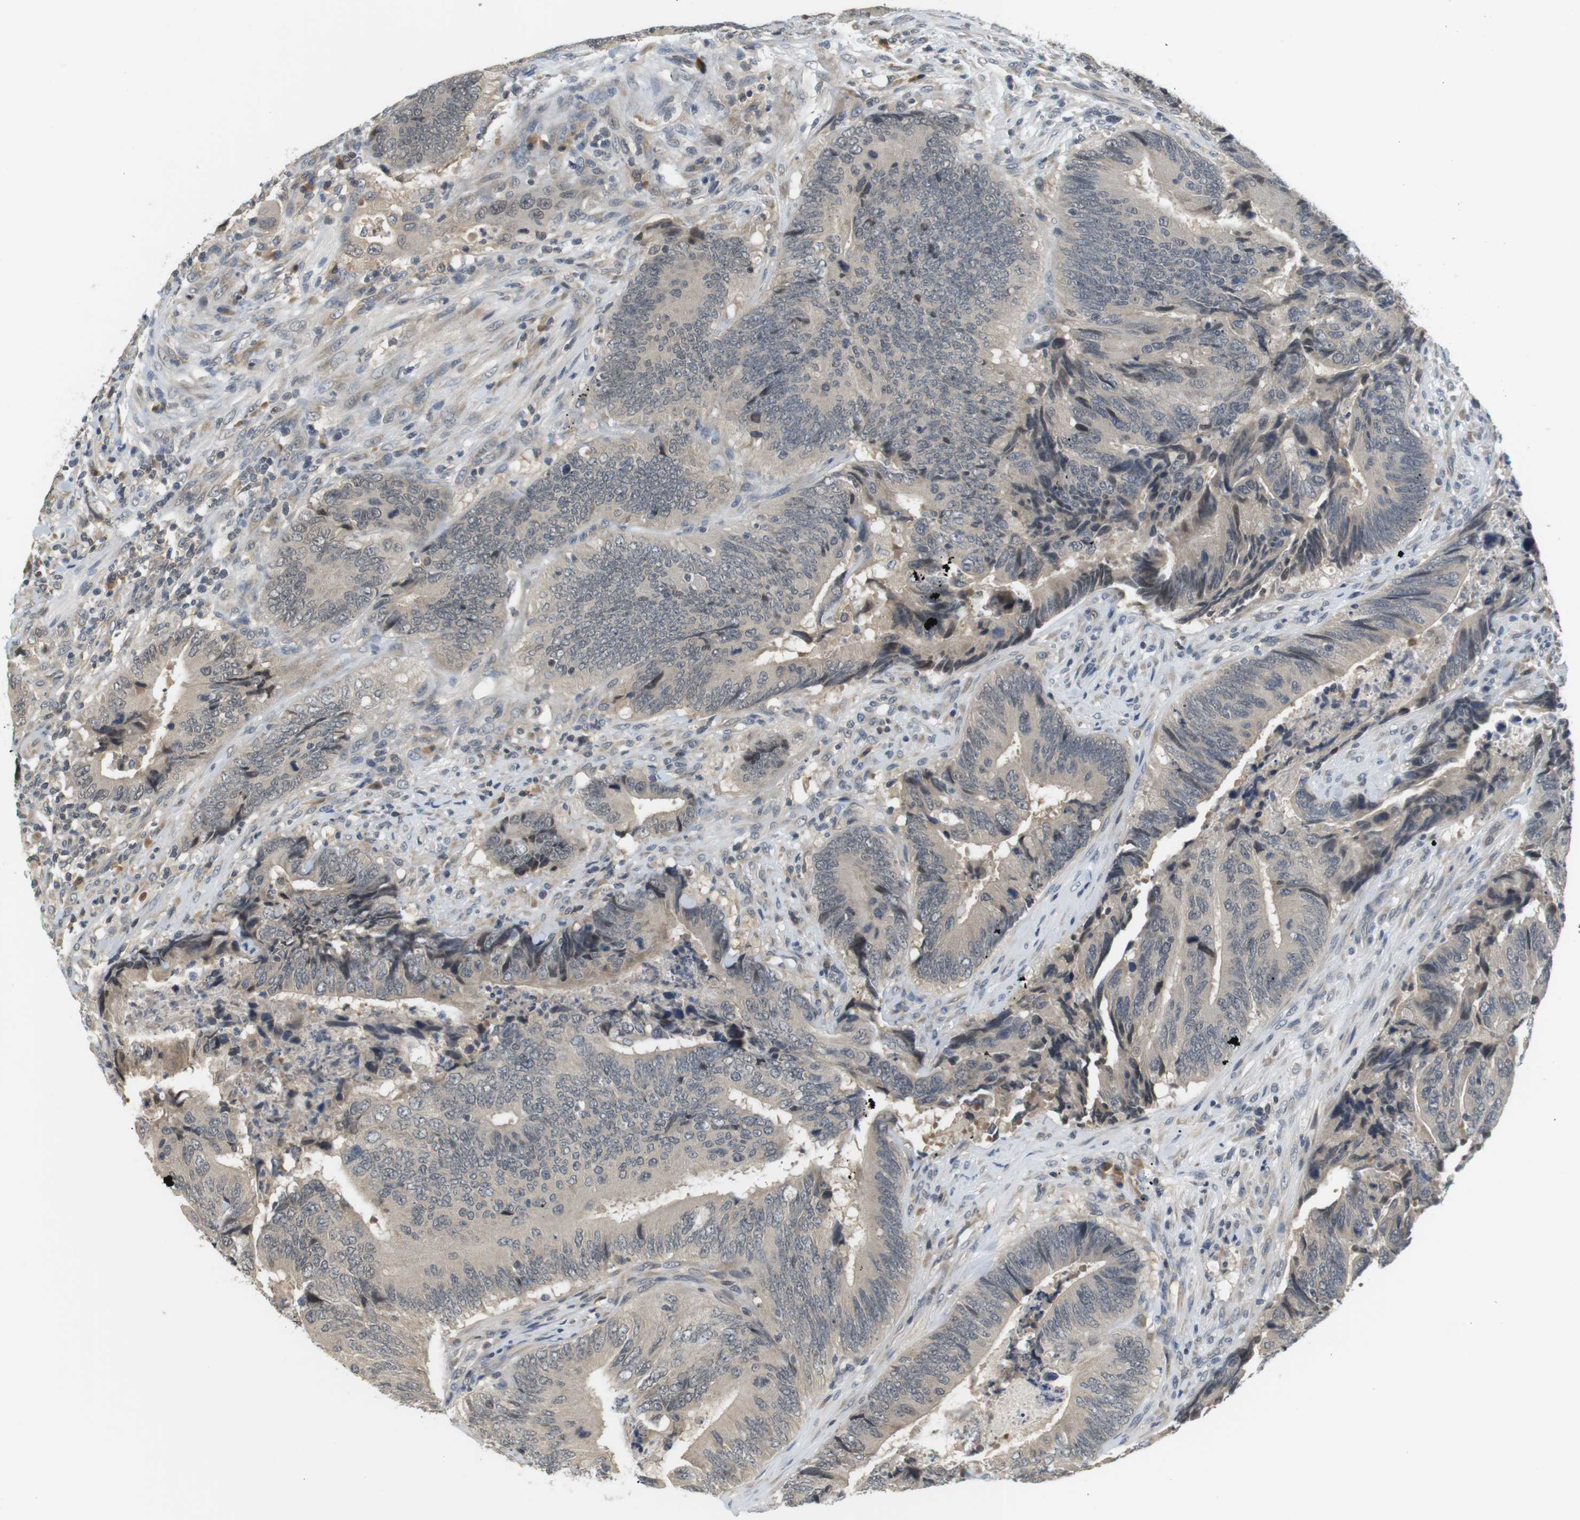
{"staining": {"intensity": "negative", "quantity": "none", "location": "none"}, "tissue": "colorectal cancer", "cell_type": "Tumor cells", "image_type": "cancer", "snomed": [{"axis": "morphology", "description": "Normal tissue, NOS"}, {"axis": "morphology", "description": "Adenocarcinoma, NOS"}, {"axis": "topography", "description": "Colon"}], "caption": "The immunohistochemistry (IHC) micrograph has no significant positivity in tumor cells of colorectal cancer tissue.", "gene": "WNT7A", "patient": {"sex": "male", "age": 56}}